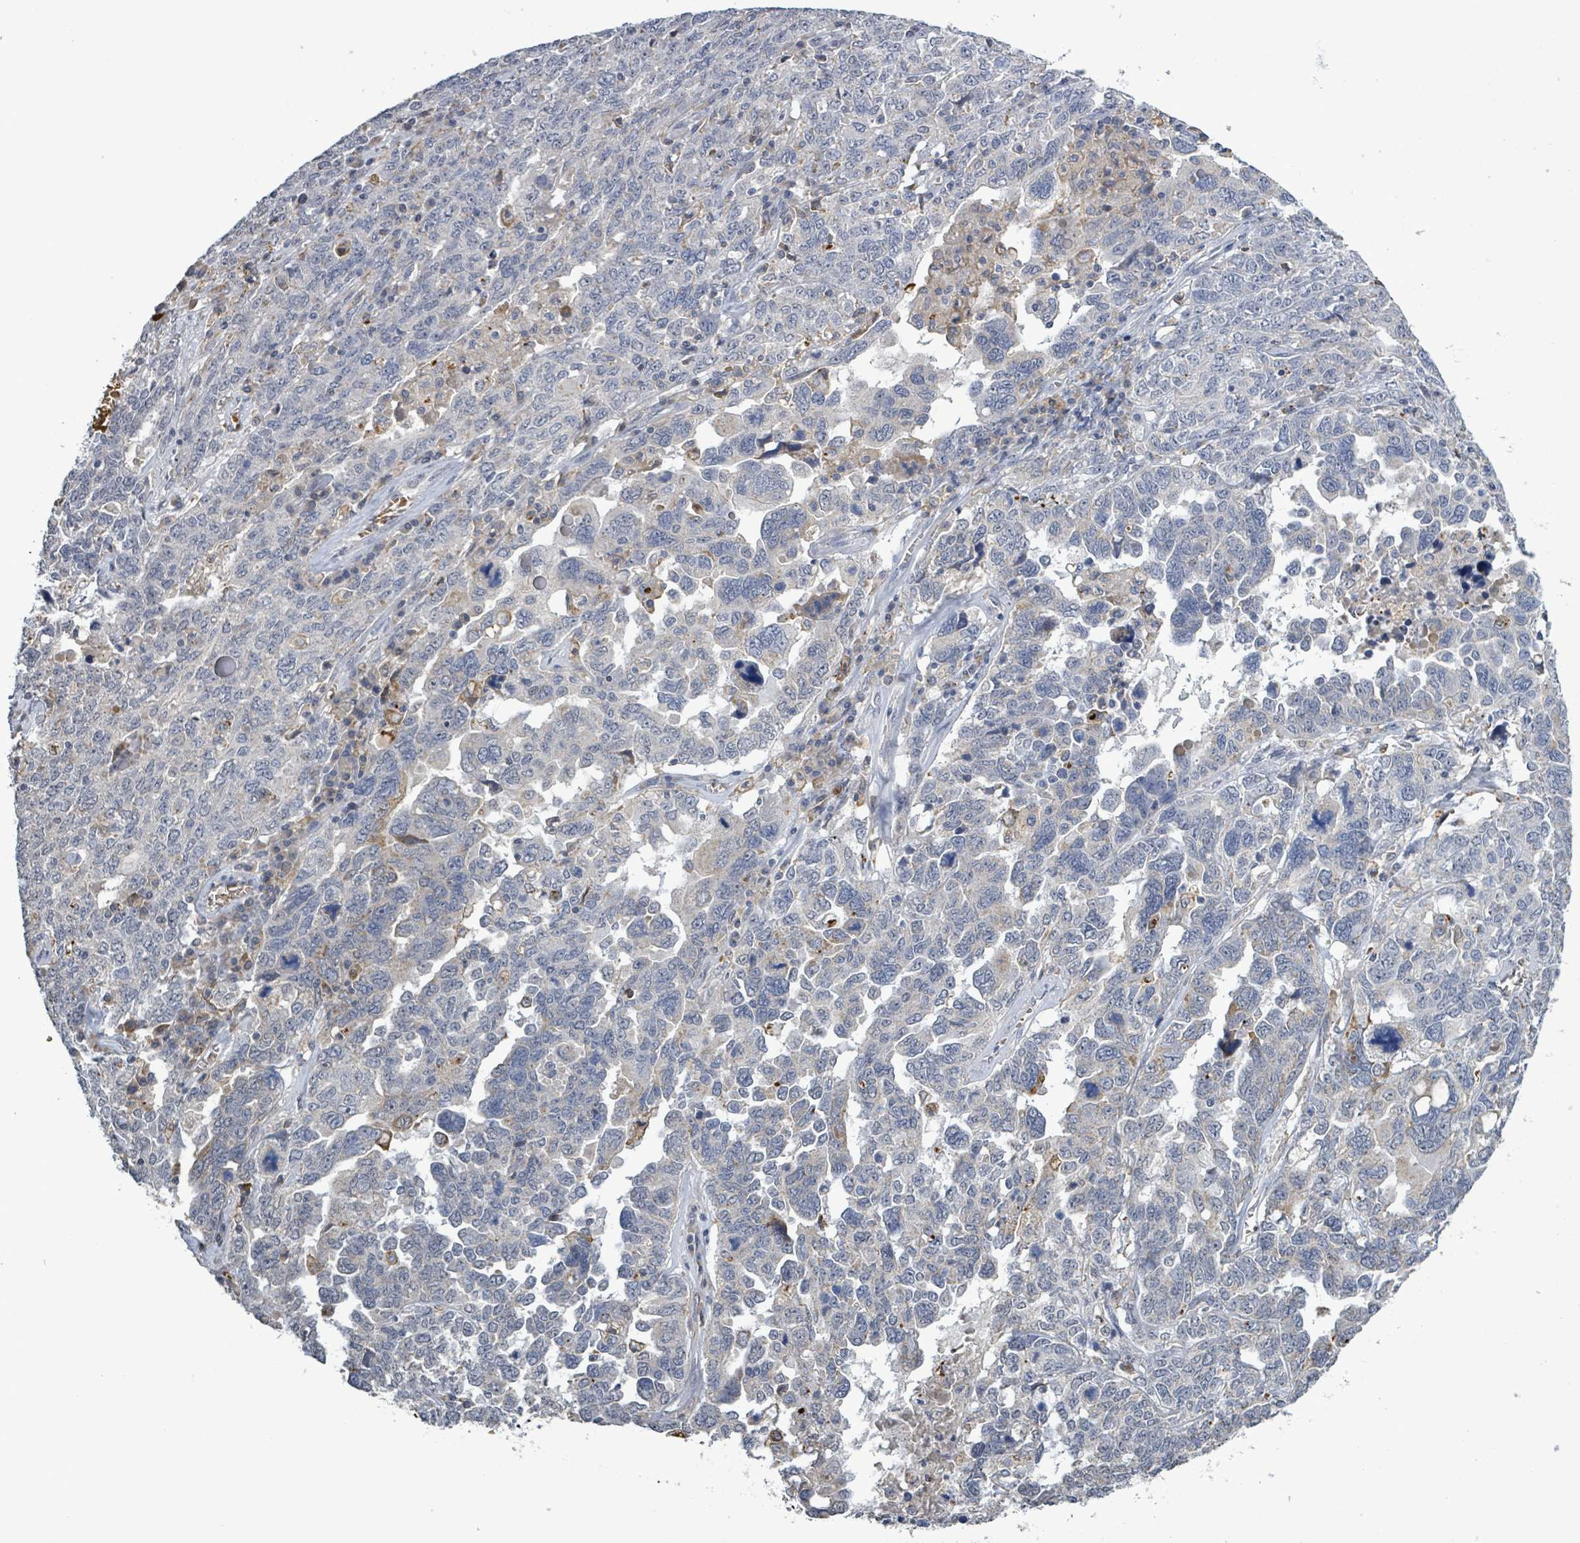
{"staining": {"intensity": "negative", "quantity": "none", "location": "none"}, "tissue": "ovarian cancer", "cell_type": "Tumor cells", "image_type": "cancer", "snomed": [{"axis": "morphology", "description": "Carcinoma, endometroid"}, {"axis": "topography", "description": "Ovary"}], "caption": "There is no significant positivity in tumor cells of ovarian cancer.", "gene": "SEBOX", "patient": {"sex": "female", "age": 62}}